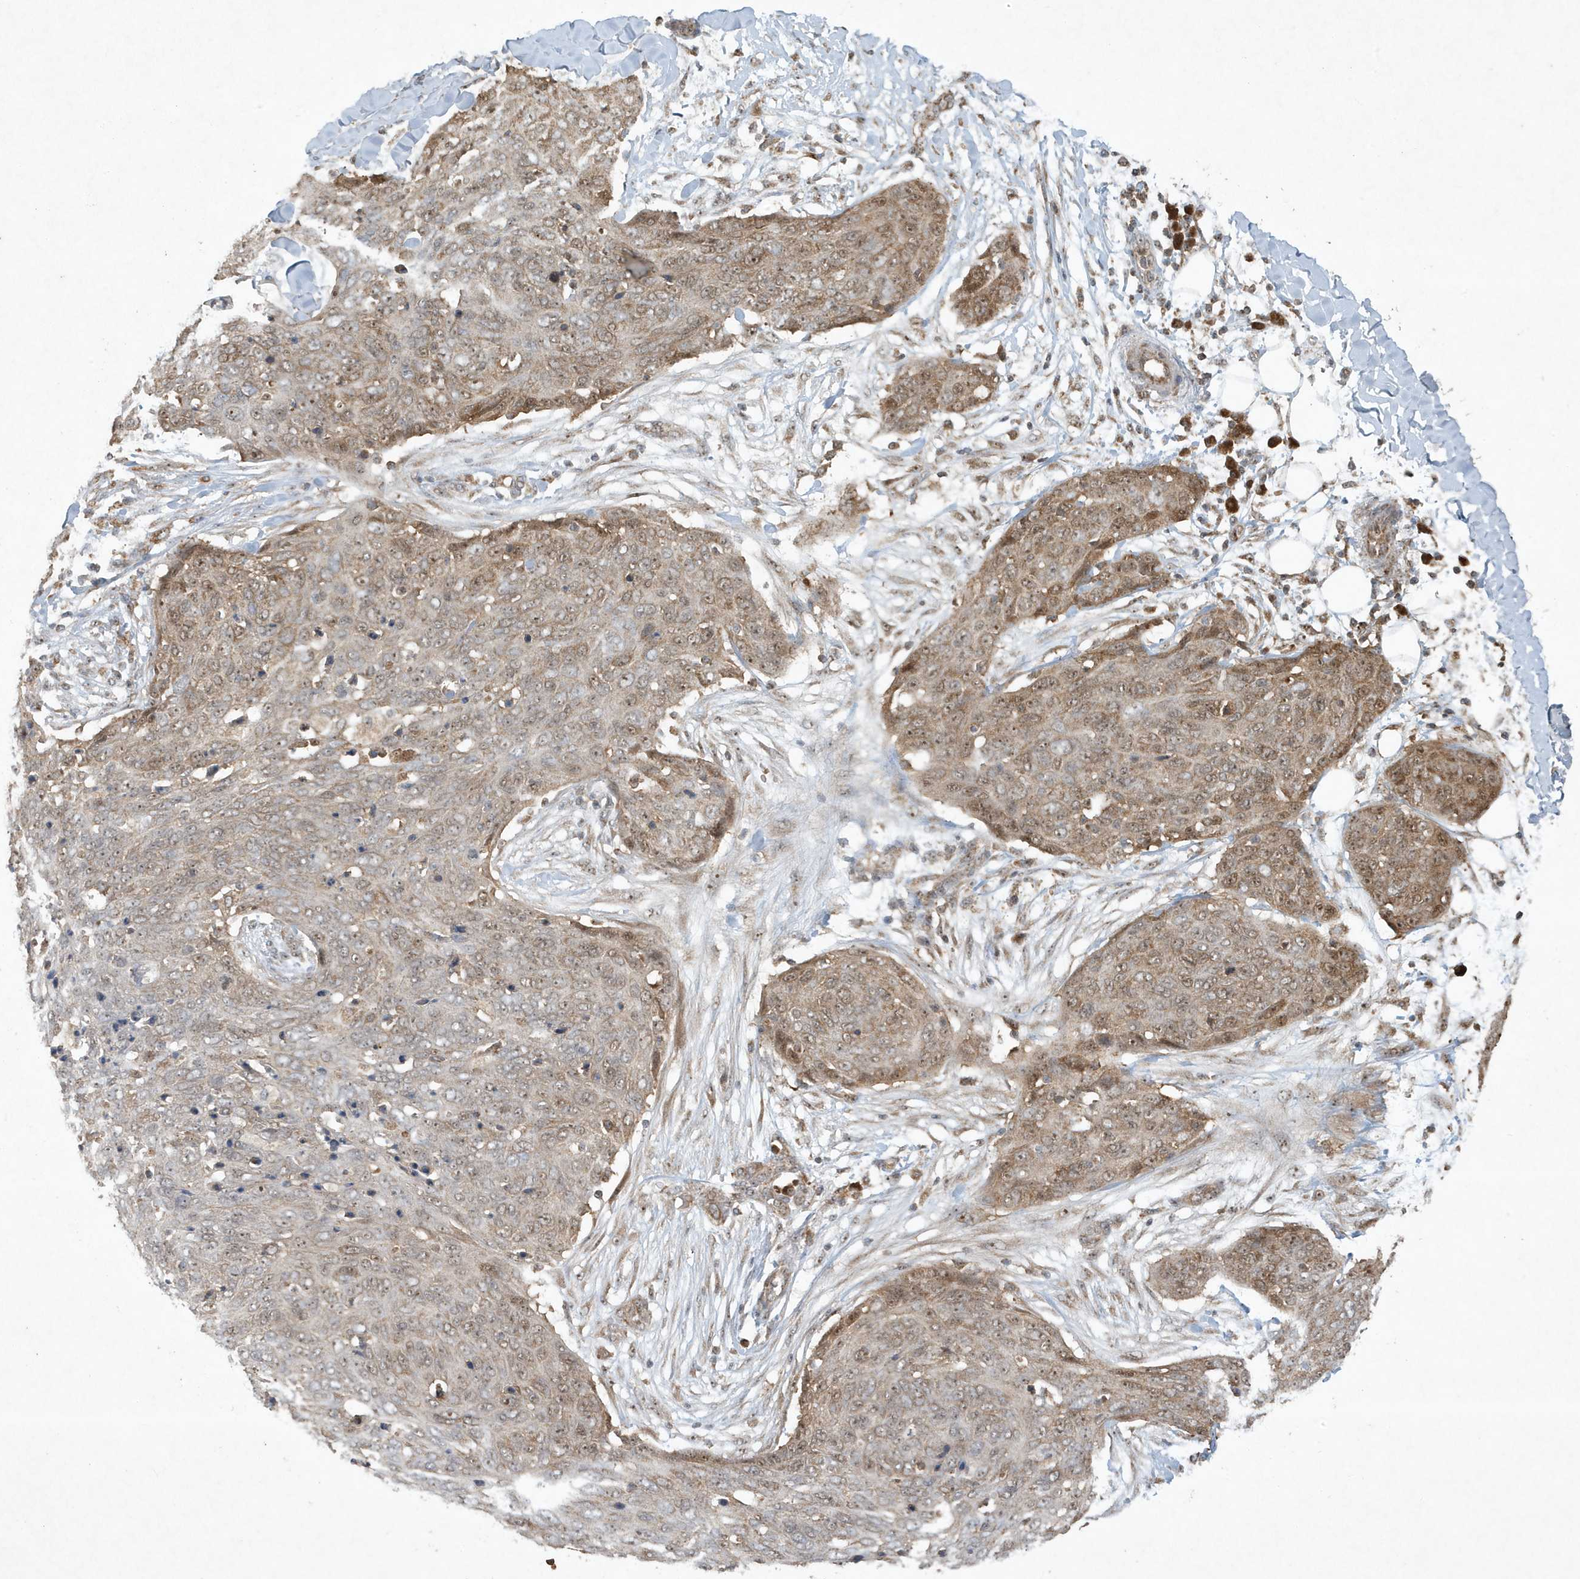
{"staining": {"intensity": "strong", "quantity": "25%-75%", "location": "cytoplasmic/membranous,nuclear"}, "tissue": "skin cancer", "cell_type": "Tumor cells", "image_type": "cancer", "snomed": [{"axis": "morphology", "description": "Squamous cell carcinoma in situ, NOS"}, {"axis": "morphology", "description": "Squamous cell carcinoma, NOS"}, {"axis": "topography", "description": "Skin"}], "caption": "Tumor cells reveal strong cytoplasmic/membranous and nuclear staining in approximately 25%-75% of cells in skin squamous cell carcinoma in situ.", "gene": "ABCB9", "patient": {"sex": "male", "age": 93}}